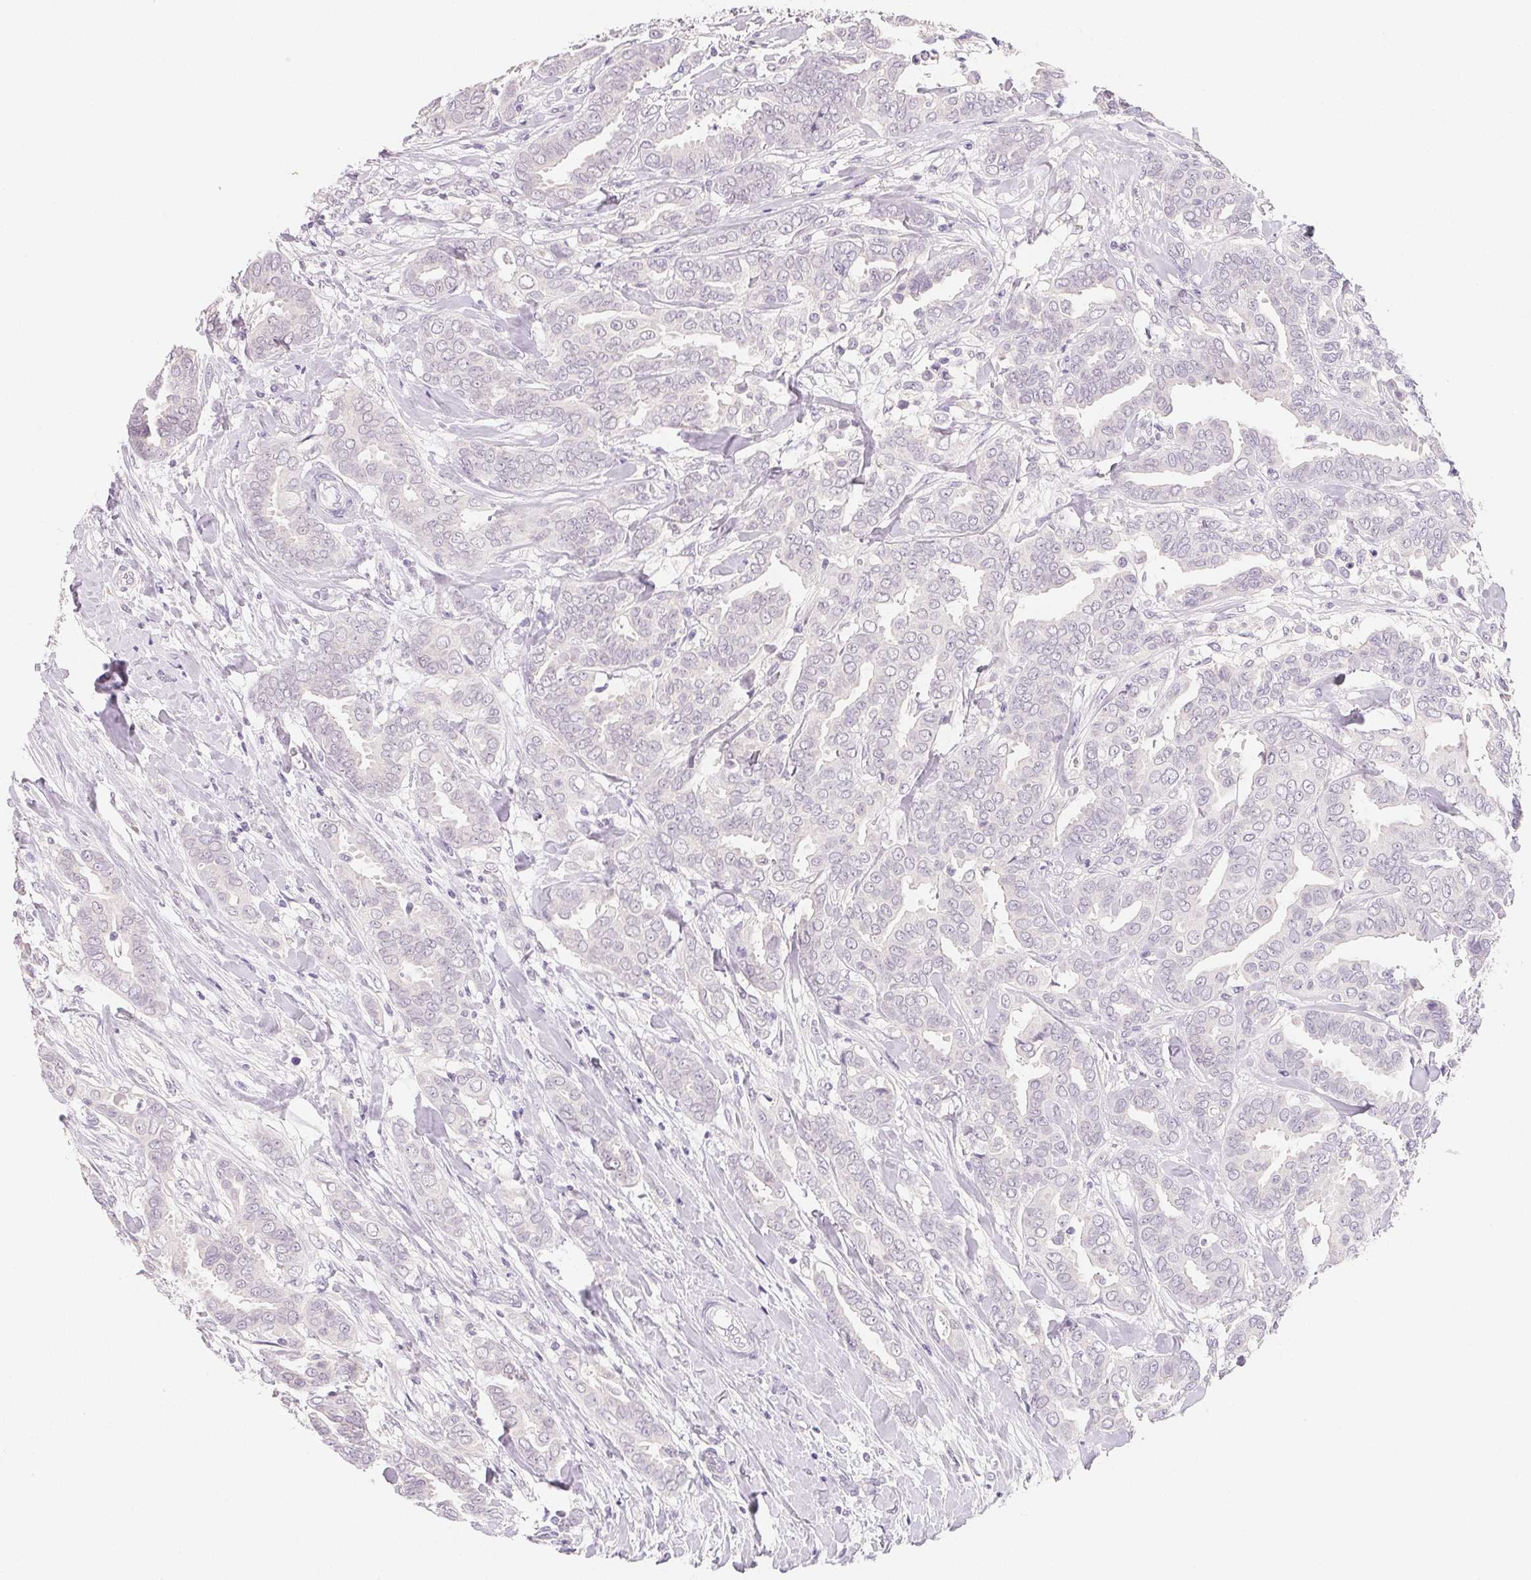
{"staining": {"intensity": "negative", "quantity": "none", "location": "none"}, "tissue": "breast cancer", "cell_type": "Tumor cells", "image_type": "cancer", "snomed": [{"axis": "morphology", "description": "Duct carcinoma"}, {"axis": "topography", "description": "Breast"}], "caption": "The histopathology image displays no significant expression in tumor cells of breast cancer.", "gene": "MCOLN3", "patient": {"sex": "female", "age": 45}}